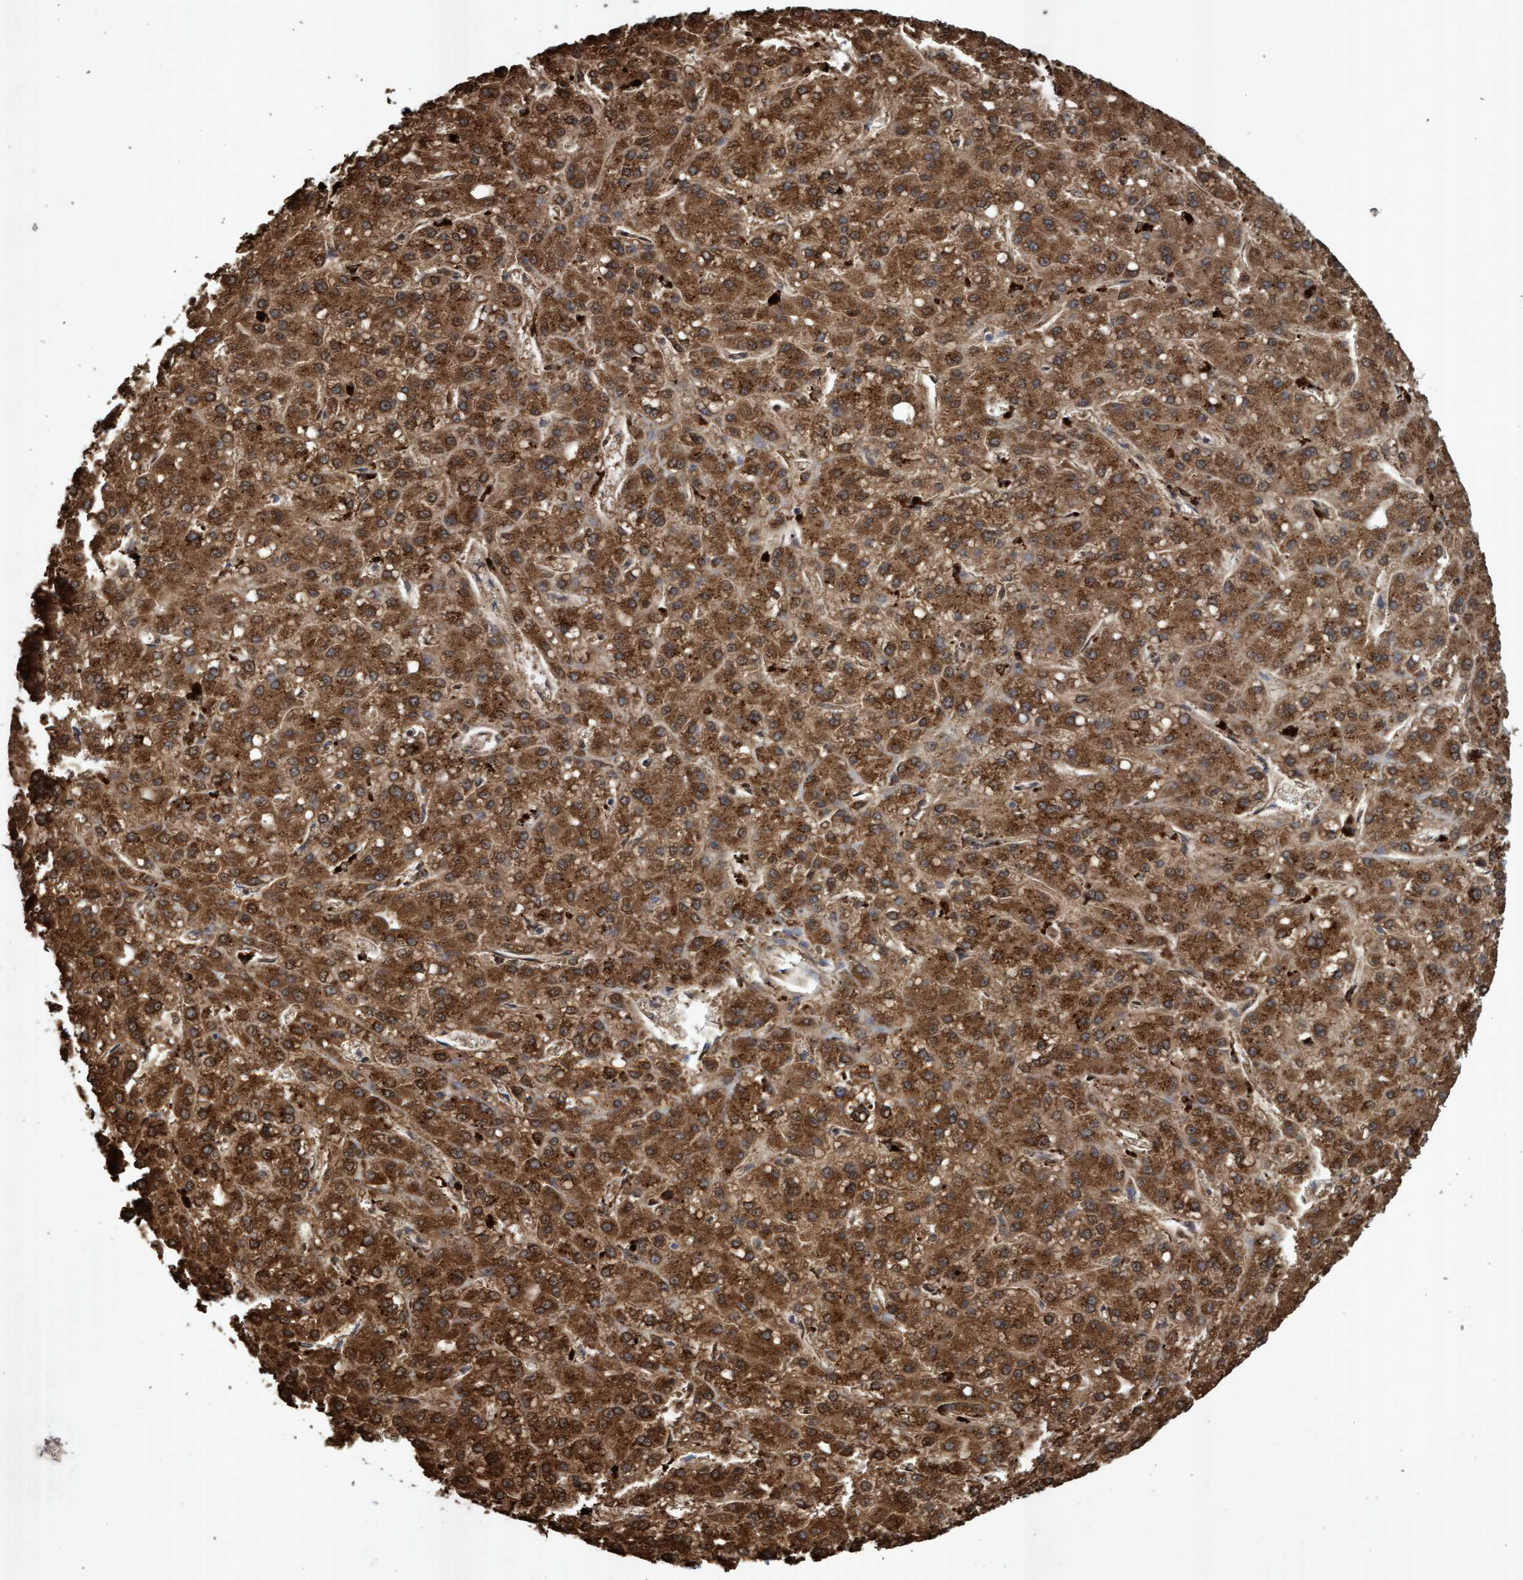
{"staining": {"intensity": "strong", "quantity": ">75%", "location": "cytoplasmic/membranous"}, "tissue": "liver cancer", "cell_type": "Tumor cells", "image_type": "cancer", "snomed": [{"axis": "morphology", "description": "Carcinoma, Hepatocellular, NOS"}, {"axis": "topography", "description": "Liver"}], "caption": "Liver hepatocellular carcinoma was stained to show a protein in brown. There is high levels of strong cytoplasmic/membranous positivity in approximately >75% of tumor cells. Using DAB (3,3'-diaminobenzidine) (brown) and hematoxylin (blue) stains, captured at high magnification using brightfield microscopy.", "gene": "ATPAF2", "patient": {"sex": "male", "age": 67}}